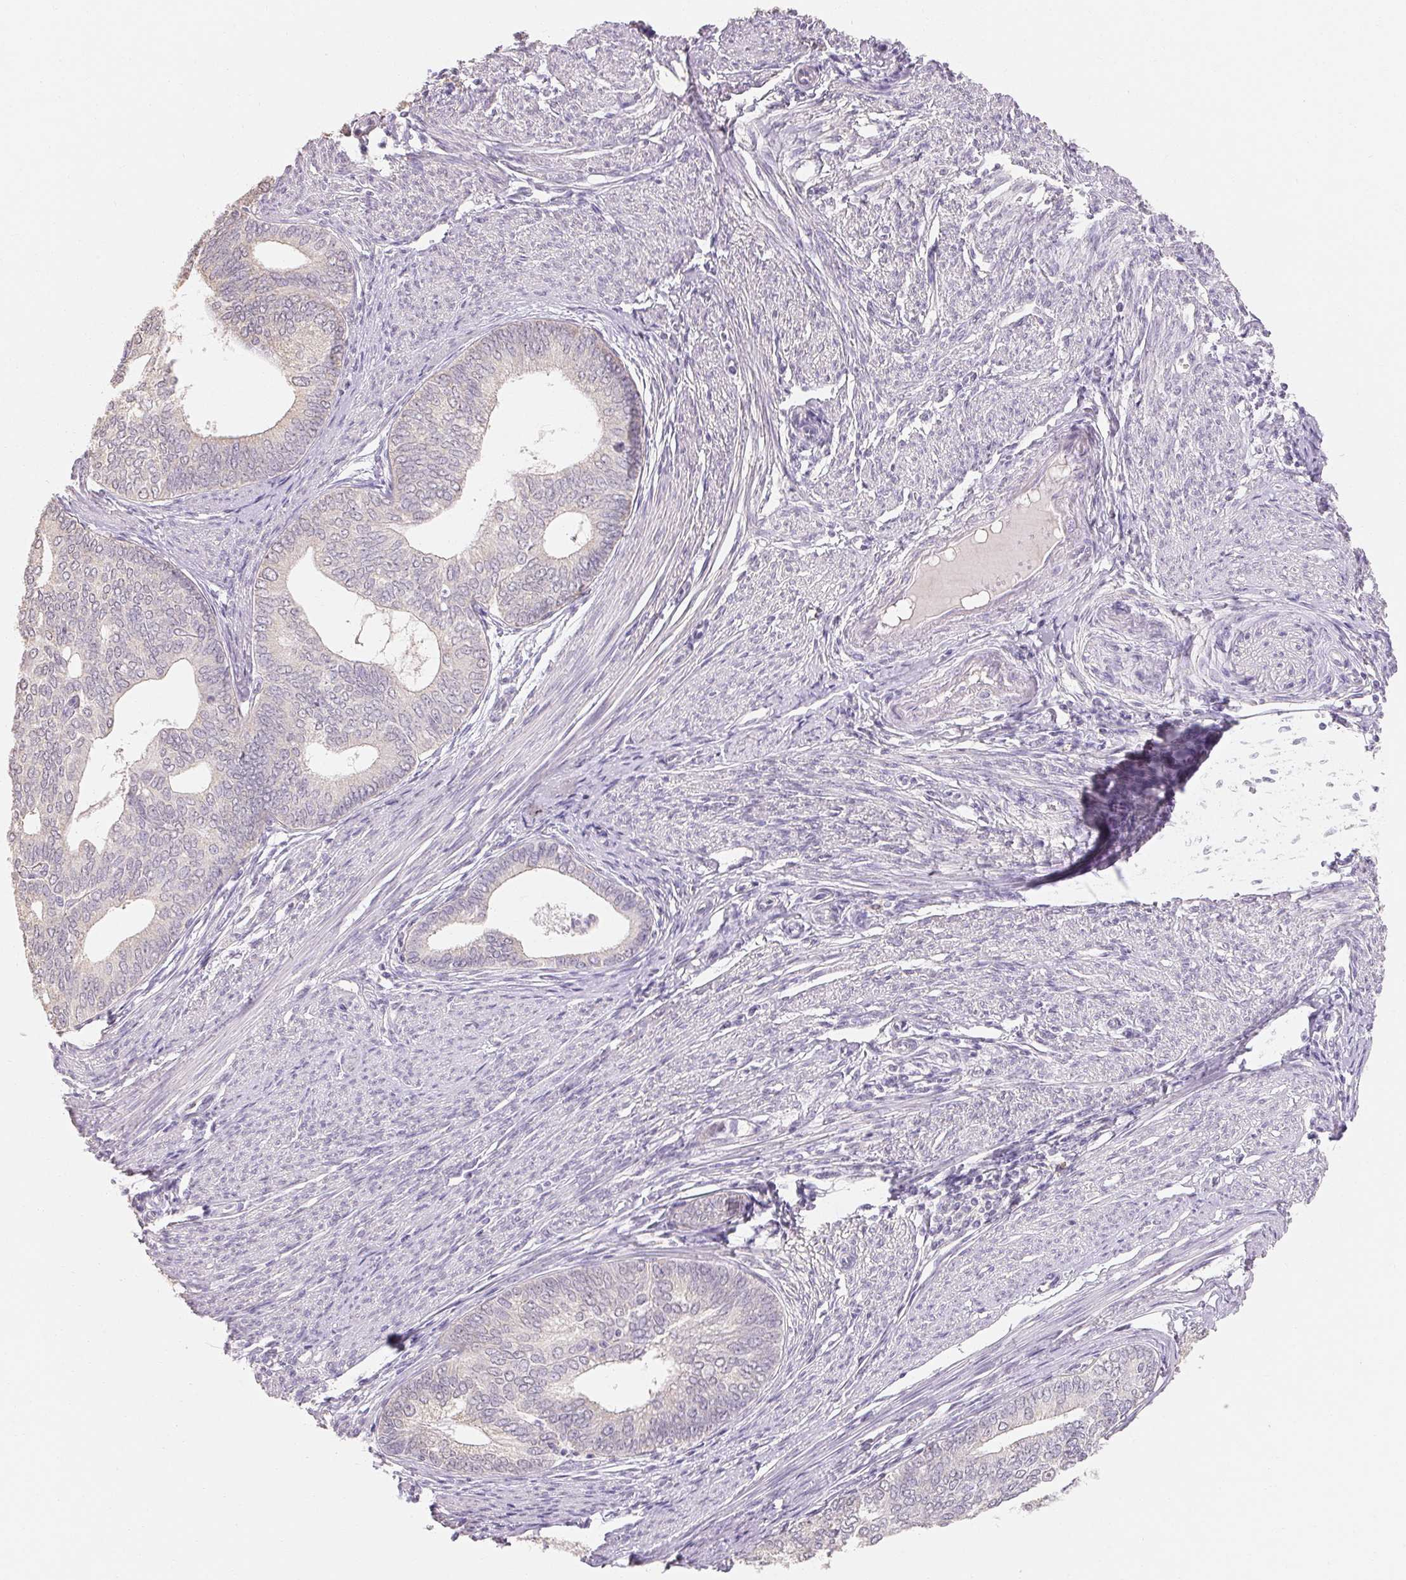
{"staining": {"intensity": "negative", "quantity": "none", "location": "none"}, "tissue": "endometrial cancer", "cell_type": "Tumor cells", "image_type": "cancer", "snomed": [{"axis": "morphology", "description": "Adenocarcinoma, NOS"}, {"axis": "topography", "description": "Endometrium"}], "caption": "Immunohistochemistry of adenocarcinoma (endometrial) reveals no staining in tumor cells.", "gene": "MAP7D2", "patient": {"sex": "female", "age": 75}}